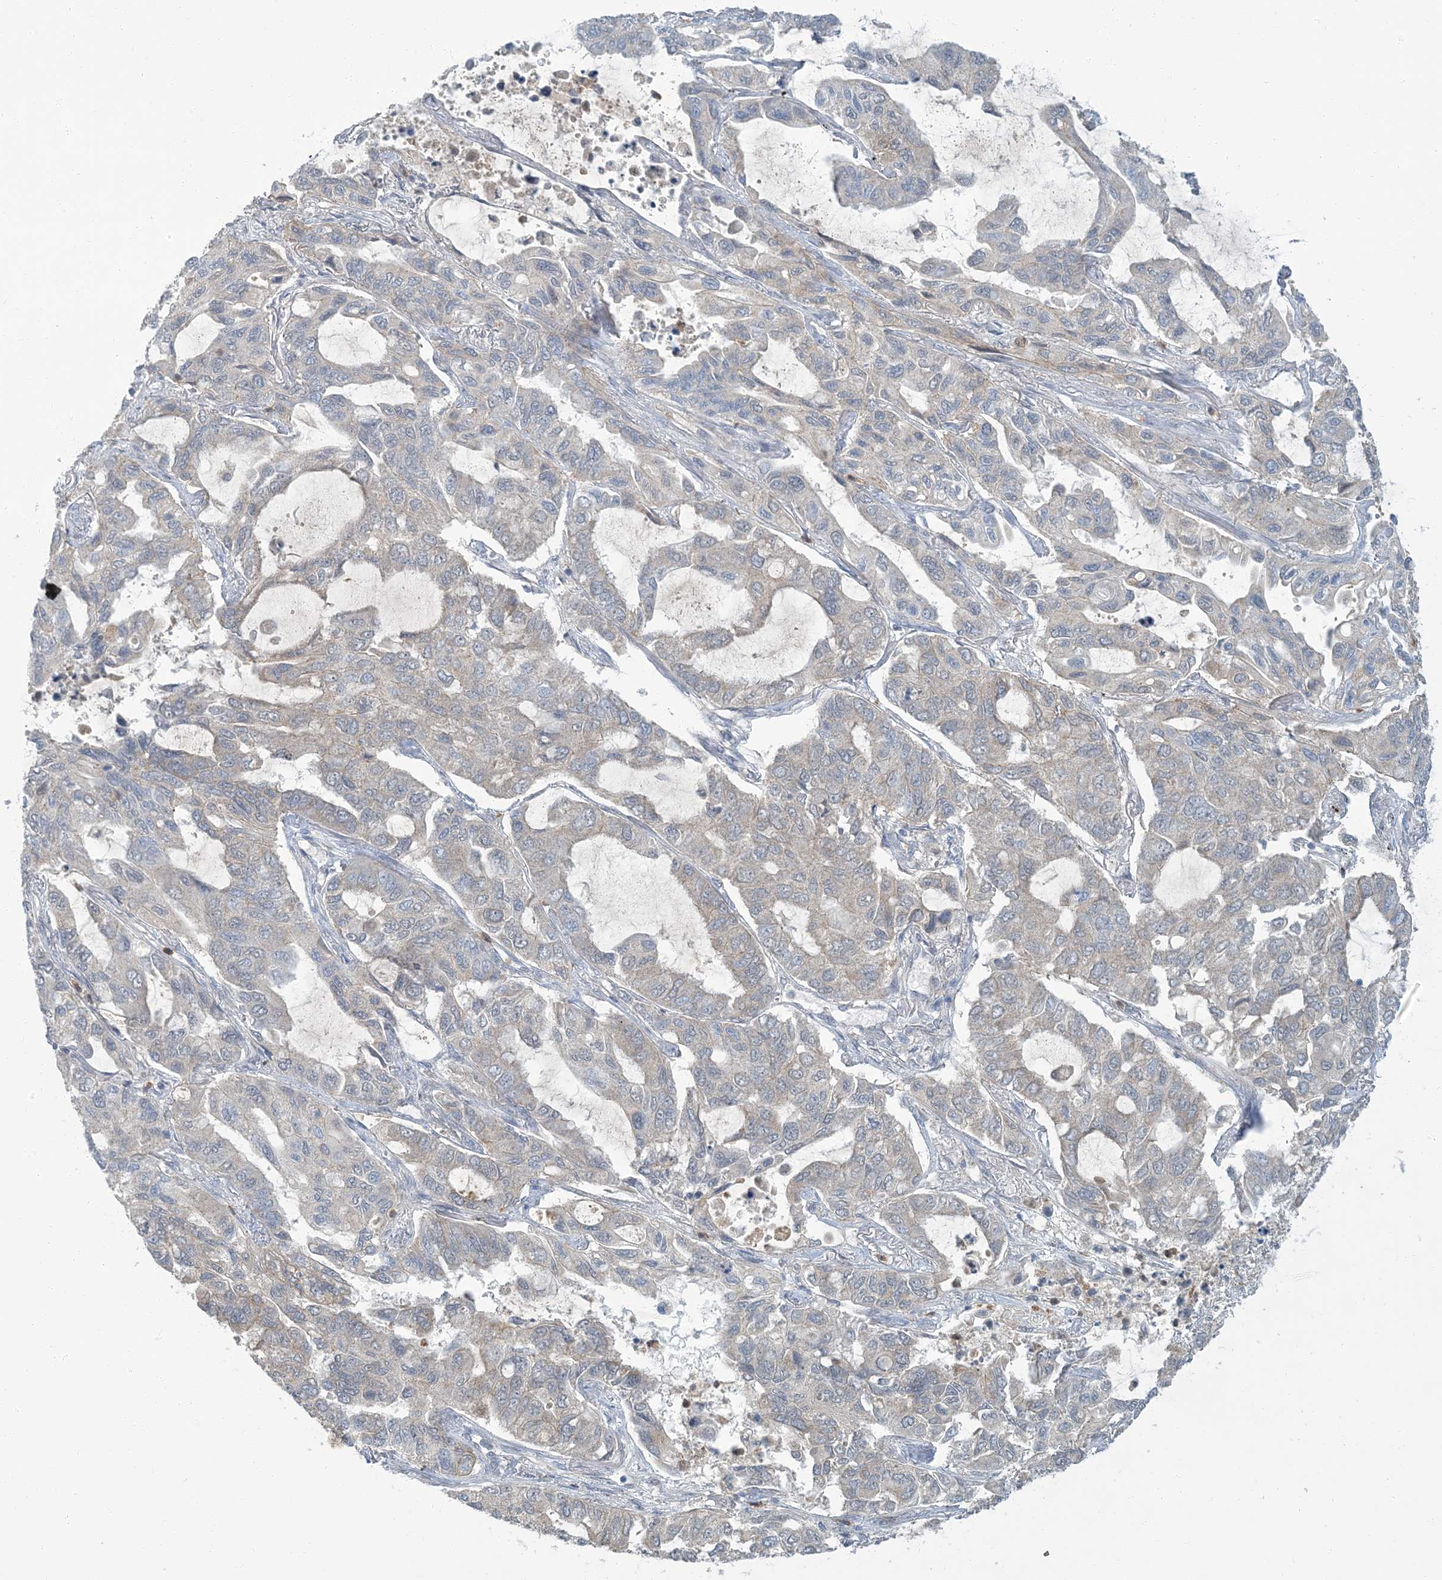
{"staining": {"intensity": "negative", "quantity": "none", "location": "none"}, "tissue": "lung cancer", "cell_type": "Tumor cells", "image_type": "cancer", "snomed": [{"axis": "morphology", "description": "Adenocarcinoma, NOS"}, {"axis": "topography", "description": "Lung"}], "caption": "Tumor cells show no significant positivity in lung cancer (adenocarcinoma).", "gene": "EPHA4", "patient": {"sex": "male", "age": 64}}